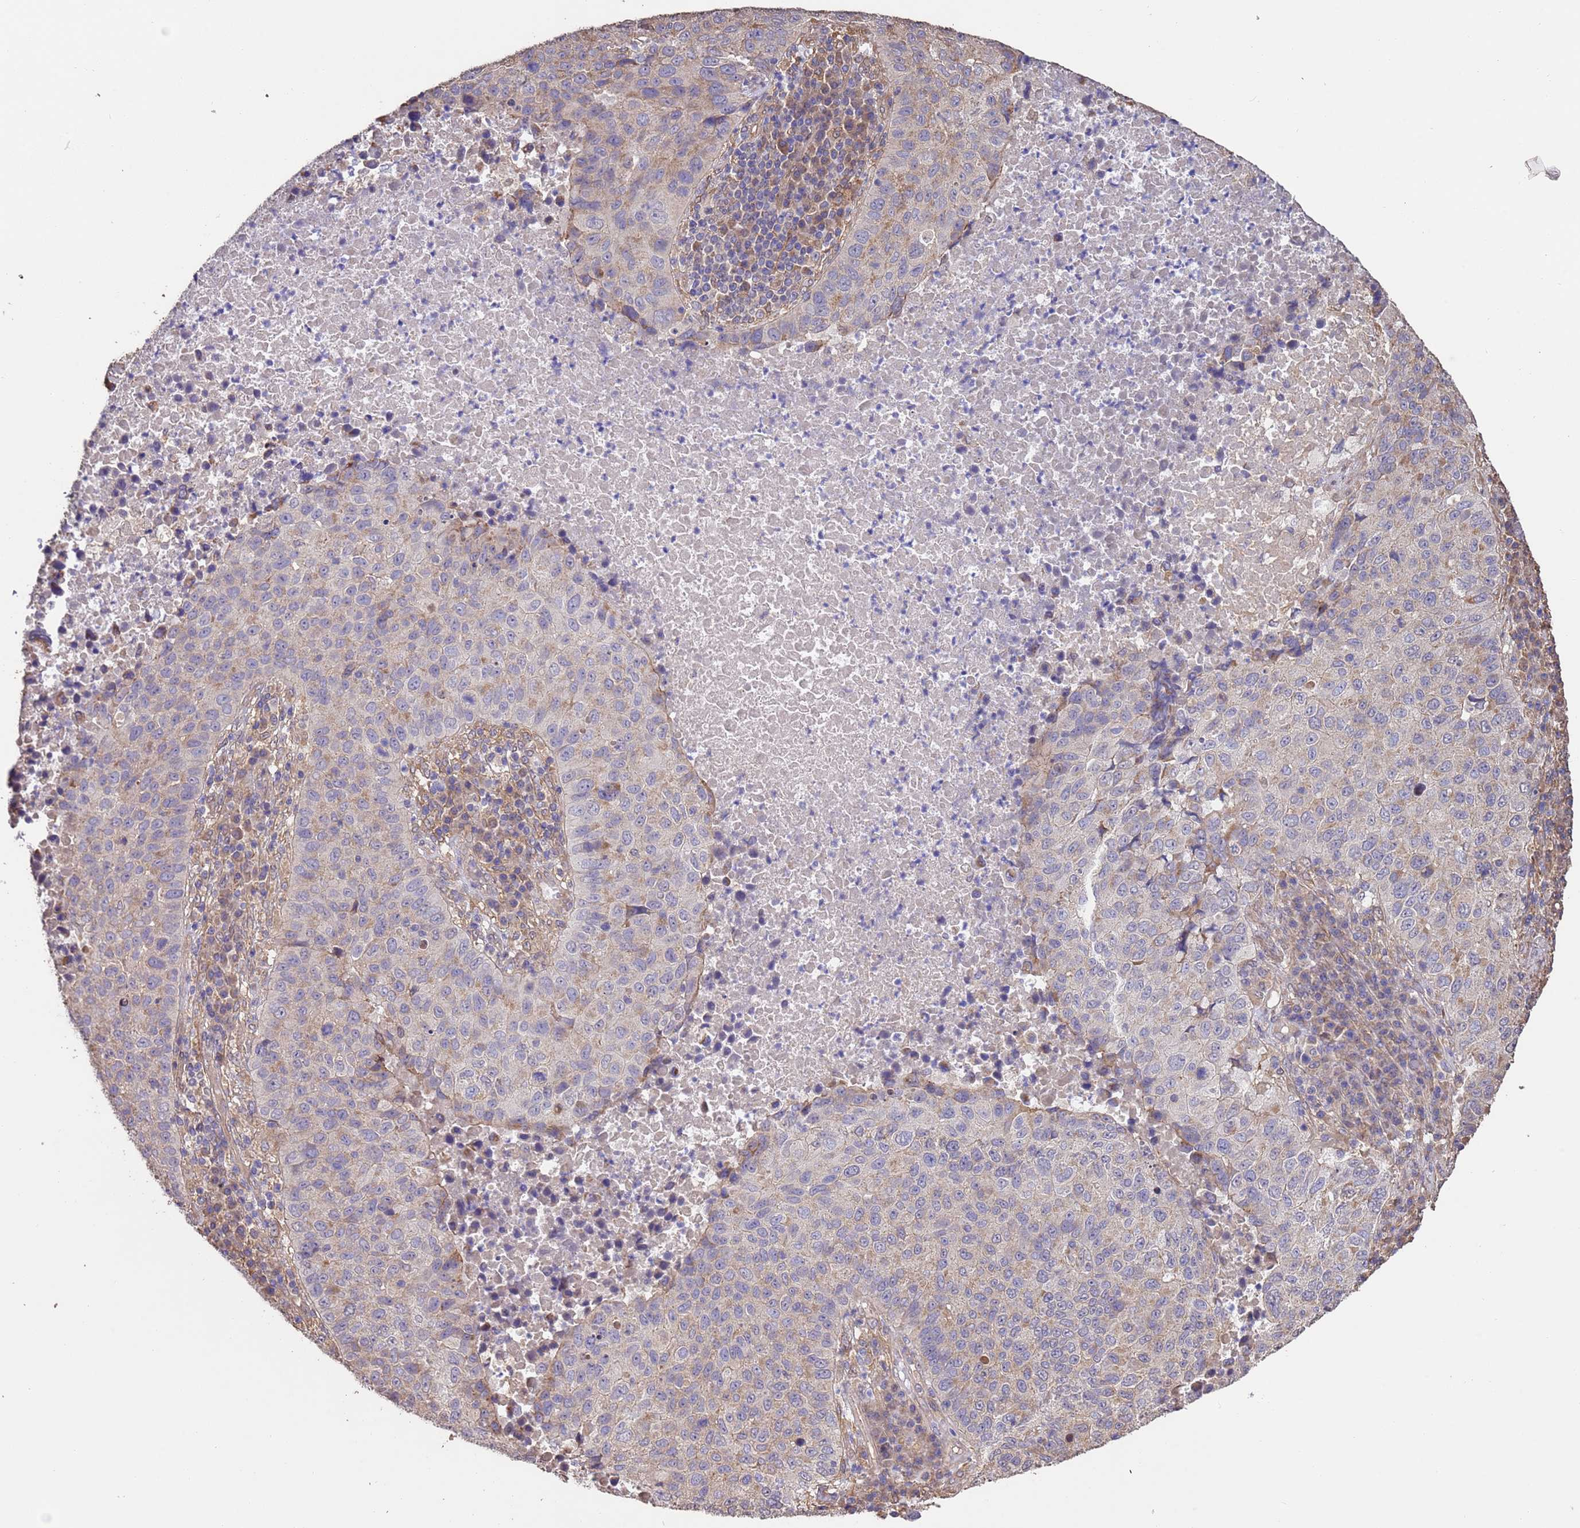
{"staining": {"intensity": "weak", "quantity": "<25%", "location": "cytoplasmic/membranous"}, "tissue": "lung cancer", "cell_type": "Tumor cells", "image_type": "cancer", "snomed": [{"axis": "morphology", "description": "Squamous cell carcinoma, NOS"}, {"axis": "topography", "description": "Lung"}], "caption": "A high-resolution micrograph shows IHC staining of lung cancer, which shows no significant staining in tumor cells. (DAB immunohistochemistry (IHC) visualized using brightfield microscopy, high magnification).", "gene": "NPHP1", "patient": {"sex": "male", "age": 73}}